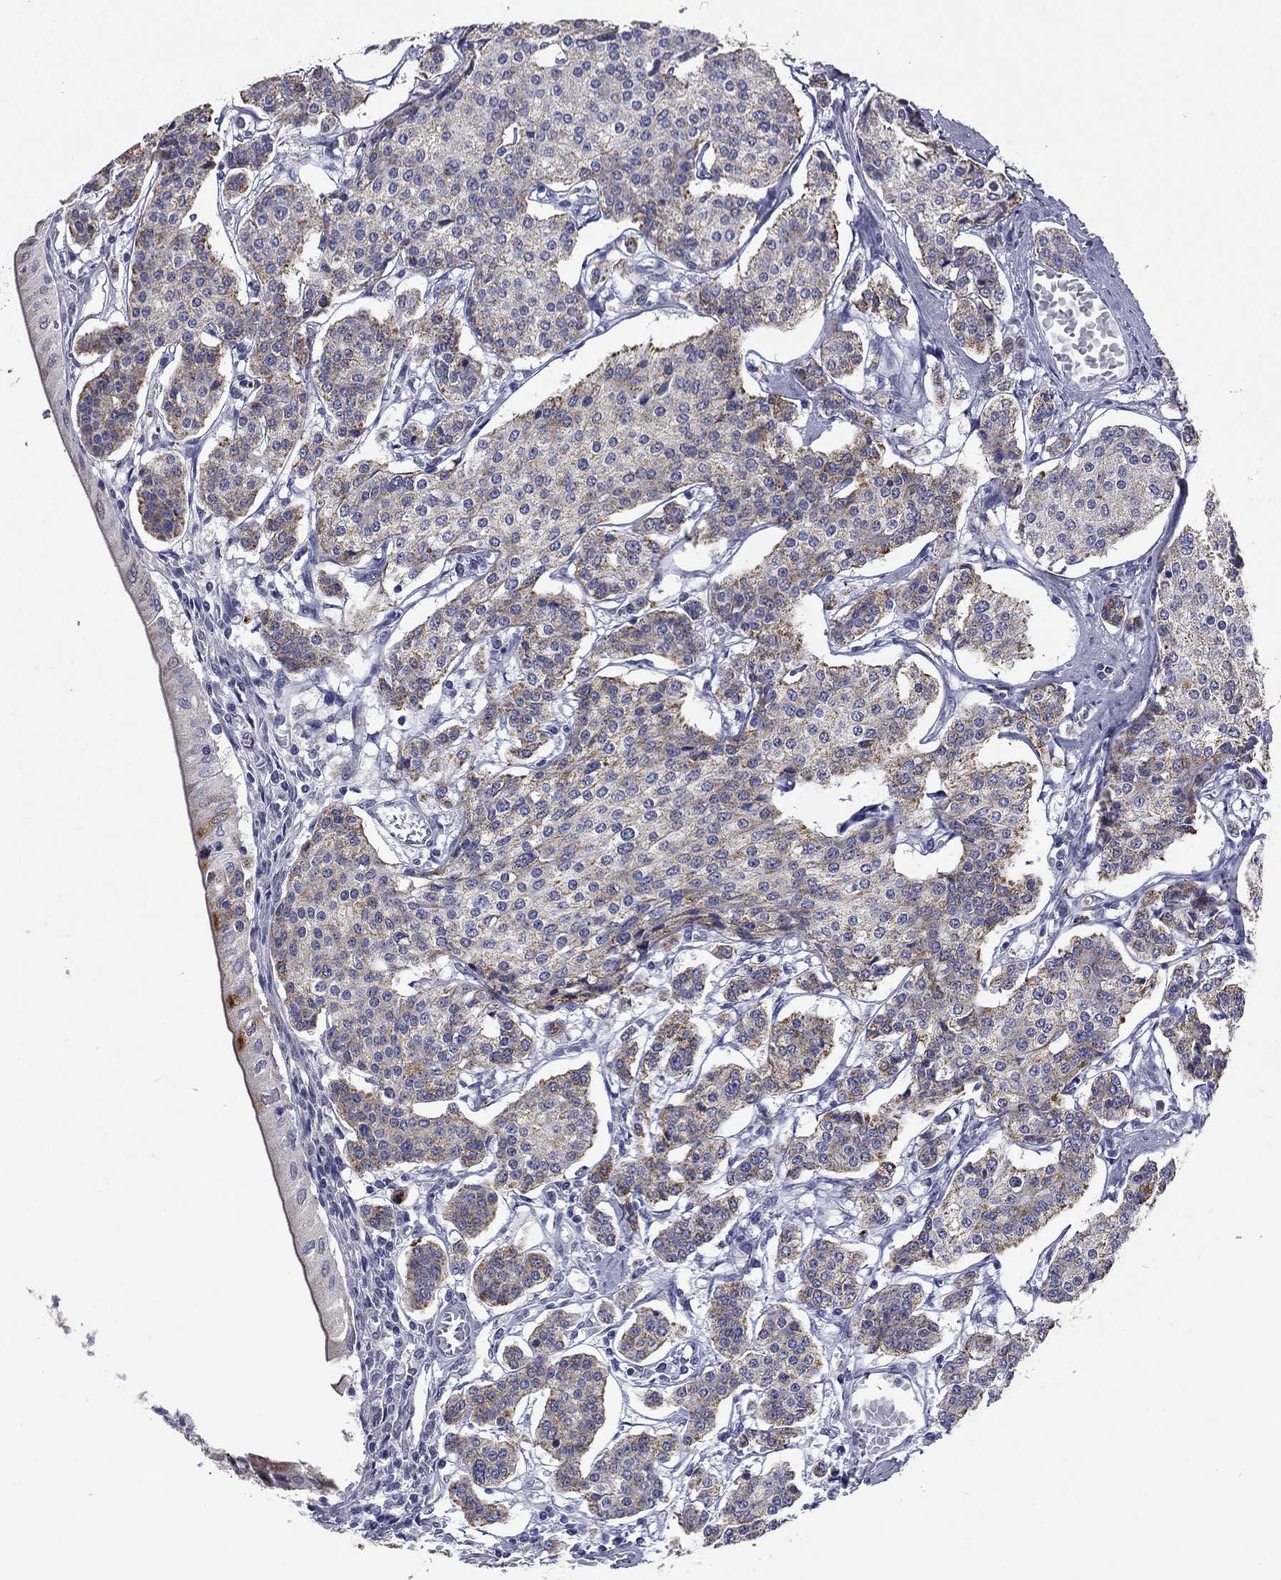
{"staining": {"intensity": "strong", "quantity": "<25%", "location": "cytoplasmic/membranous"}, "tissue": "carcinoid", "cell_type": "Tumor cells", "image_type": "cancer", "snomed": [{"axis": "morphology", "description": "Carcinoid, malignant, NOS"}, {"axis": "topography", "description": "Small intestine"}], "caption": "The histopathology image shows immunohistochemical staining of carcinoid (malignant). There is strong cytoplasmic/membranous staining is present in about <25% of tumor cells. (IHC, brightfield microscopy, high magnification).", "gene": "SHOC2", "patient": {"sex": "female", "age": 65}}